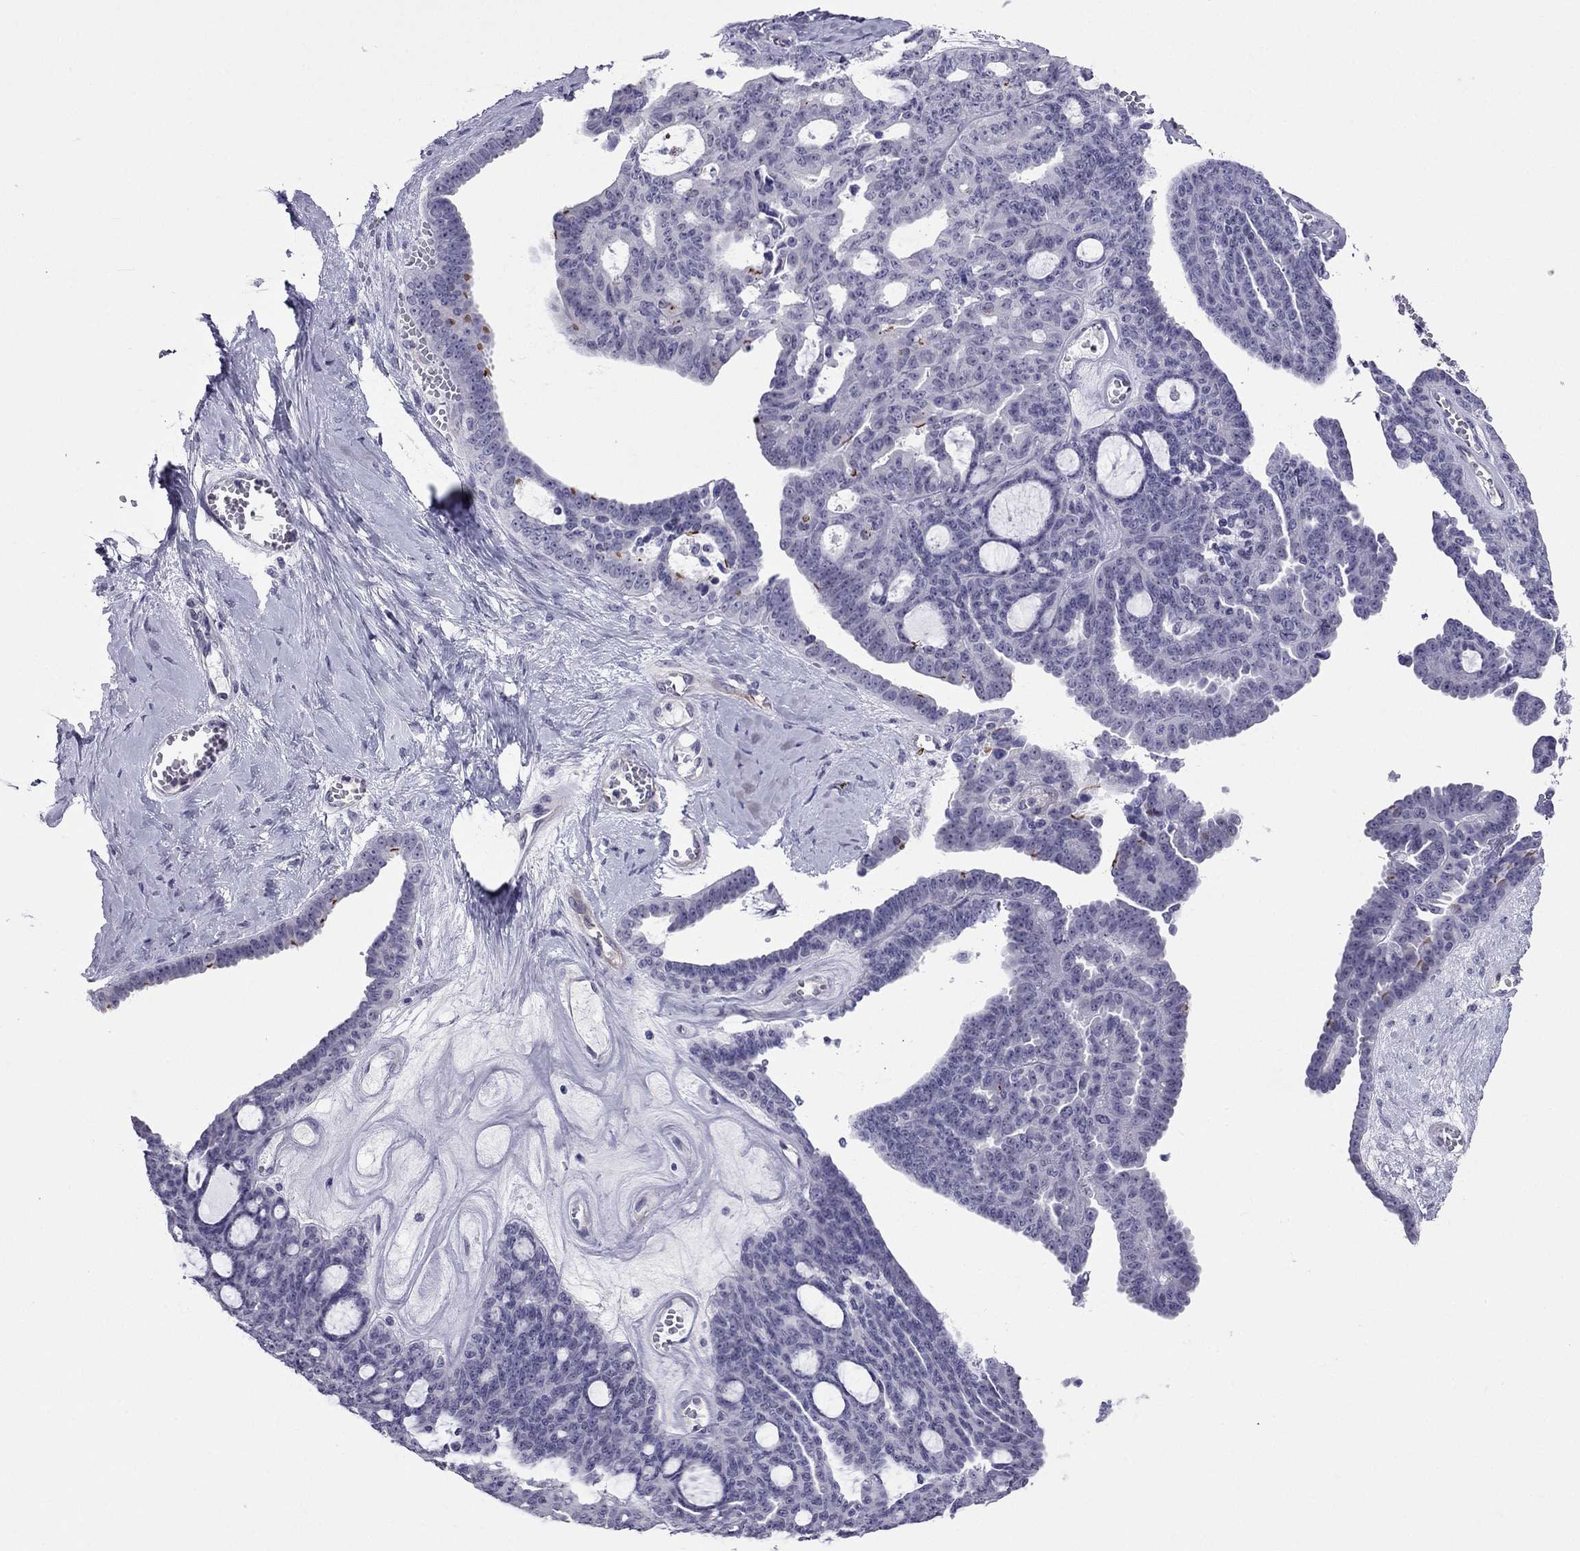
{"staining": {"intensity": "negative", "quantity": "none", "location": "none"}, "tissue": "ovarian cancer", "cell_type": "Tumor cells", "image_type": "cancer", "snomed": [{"axis": "morphology", "description": "Cystadenocarcinoma, serous, NOS"}, {"axis": "topography", "description": "Ovary"}], "caption": "Immunohistochemistry (IHC) histopathology image of neoplastic tissue: serous cystadenocarcinoma (ovarian) stained with DAB (3,3'-diaminobenzidine) reveals no significant protein expression in tumor cells. (Stains: DAB IHC with hematoxylin counter stain, Microscopy: brightfield microscopy at high magnification).", "gene": "CROCC2", "patient": {"sex": "female", "age": 71}}